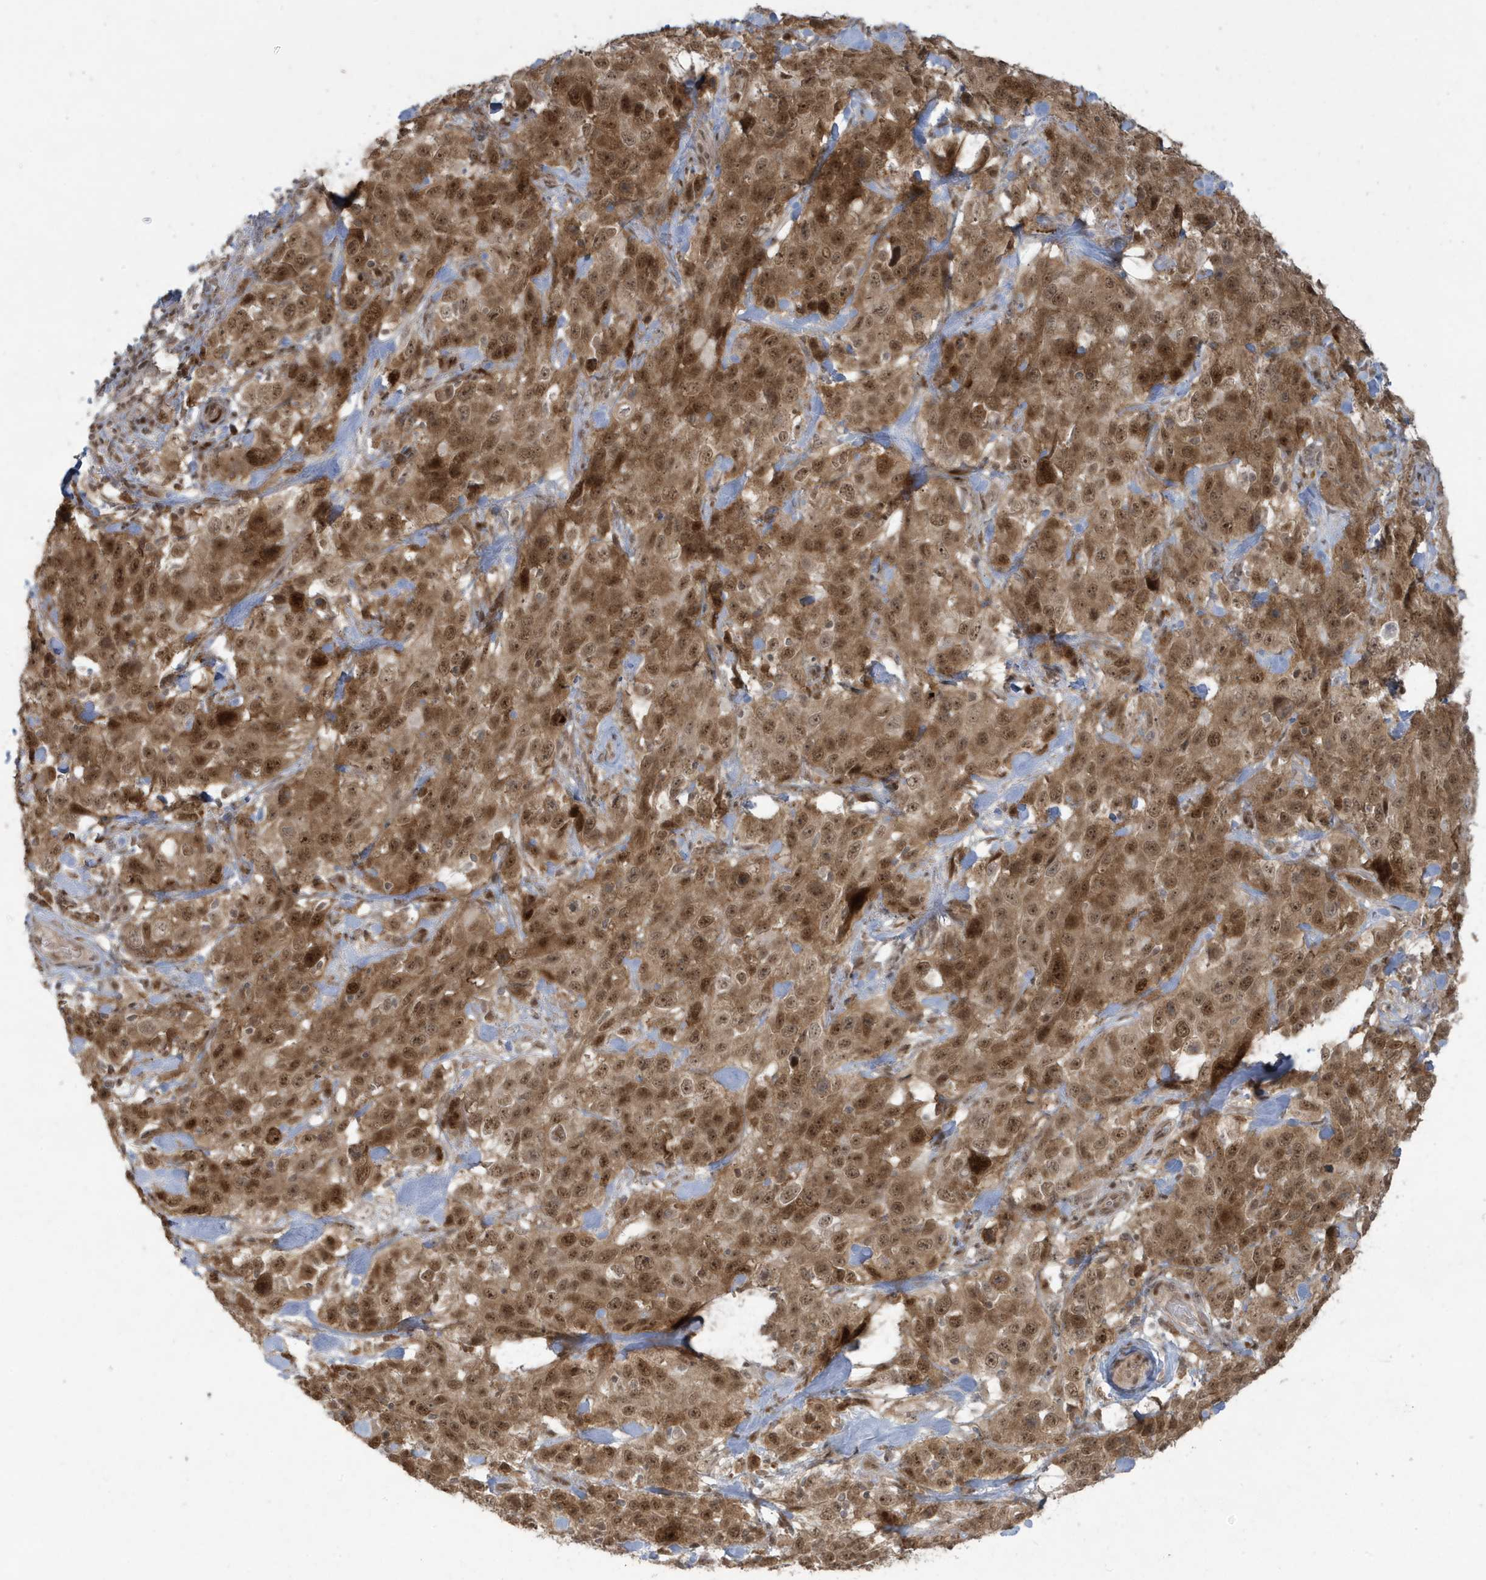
{"staining": {"intensity": "moderate", "quantity": ">75%", "location": "cytoplasmic/membranous,nuclear"}, "tissue": "stomach cancer", "cell_type": "Tumor cells", "image_type": "cancer", "snomed": [{"axis": "morphology", "description": "Normal tissue, NOS"}, {"axis": "morphology", "description": "Adenocarcinoma, NOS"}, {"axis": "topography", "description": "Lymph node"}, {"axis": "topography", "description": "Stomach"}], "caption": "A photomicrograph showing moderate cytoplasmic/membranous and nuclear staining in approximately >75% of tumor cells in stomach cancer, as visualized by brown immunohistochemical staining.", "gene": "C1orf52", "patient": {"sex": "male", "age": 48}}